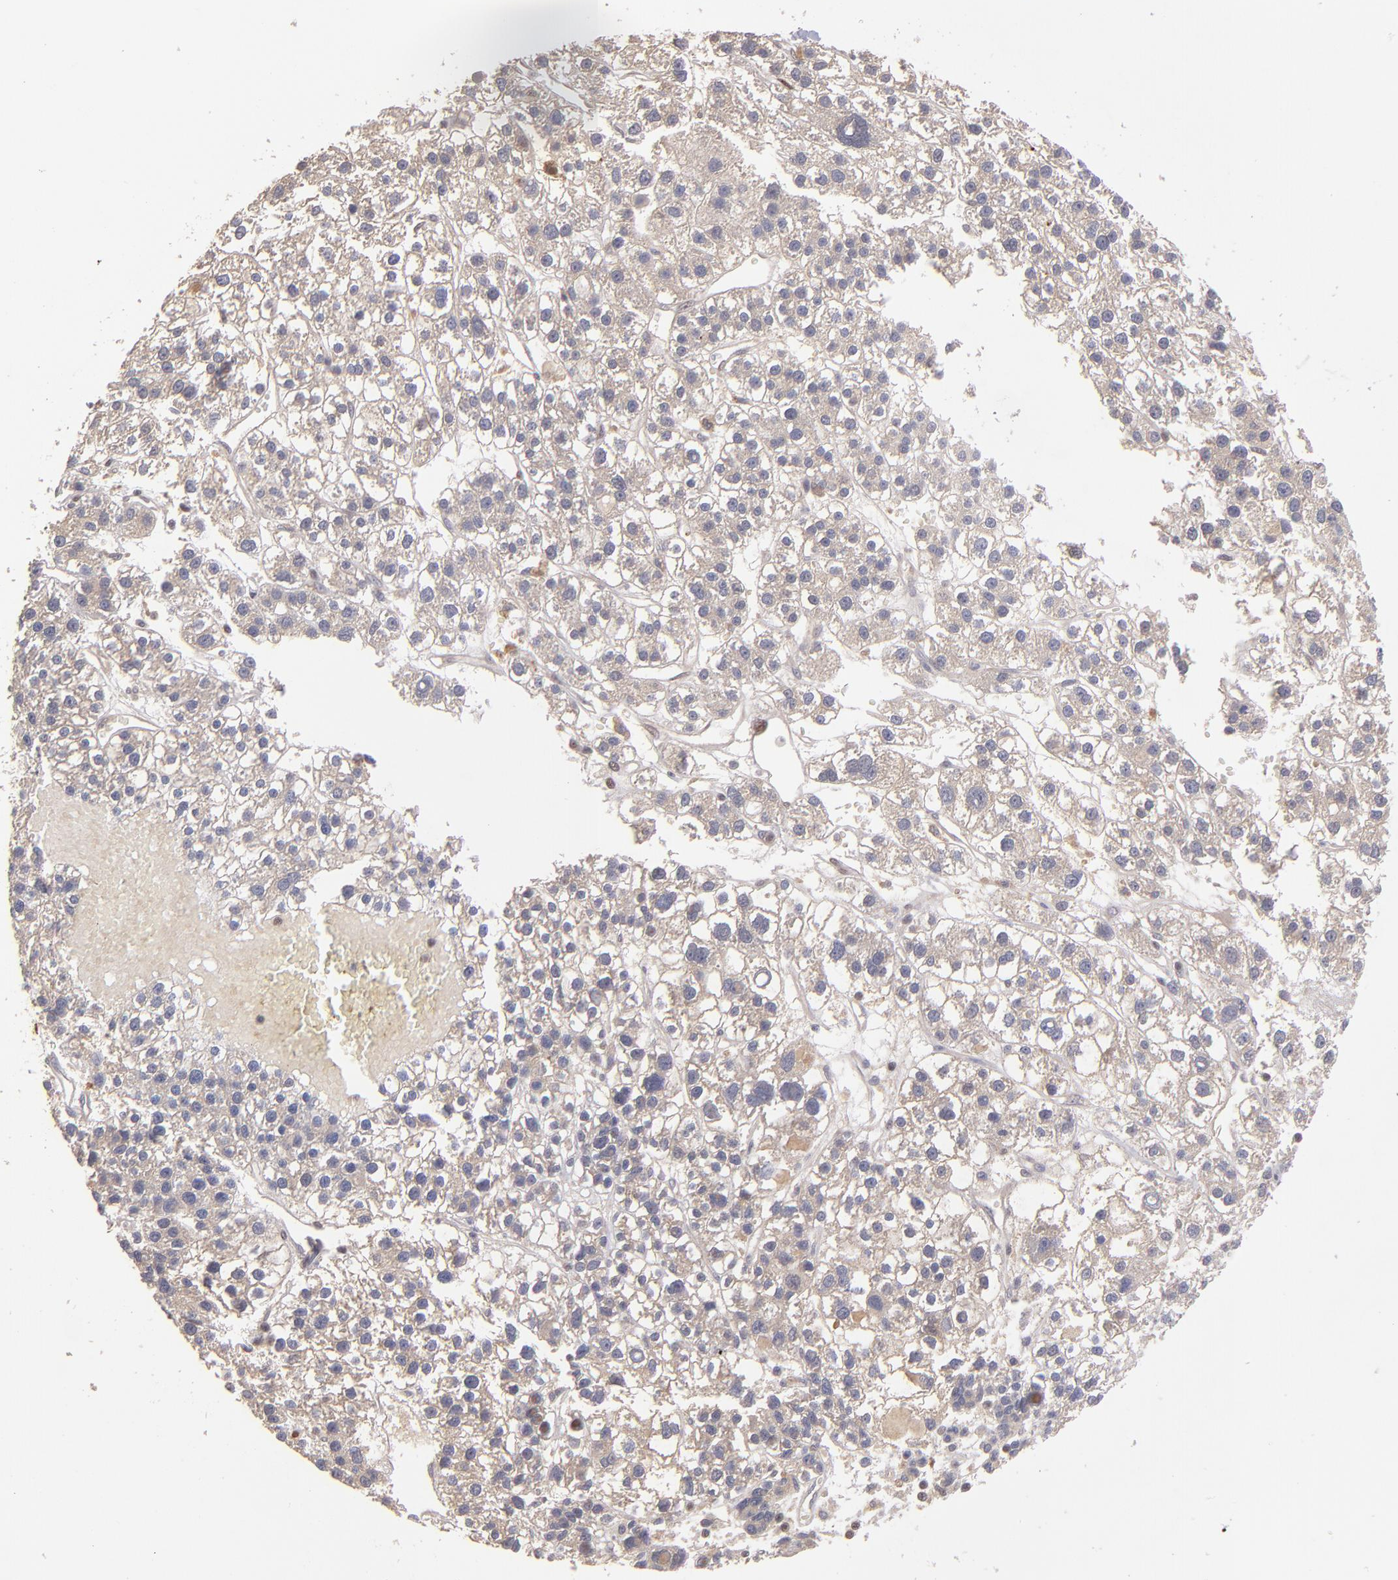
{"staining": {"intensity": "weak", "quantity": ">75%", "location": "nuclear"}, "tissue": "liver cancer", "cell_type": "Tumor cells", "image_type": "cancer", "snomed": [{"axis": "morphology", "description": "Carcinoma, Hepatocellular, NOS"}, {"axis": "topography", "description": "Liver"}], "caption": "This photomicrograph shows immunohistochemistry (IHC) staining of hepatocellular carcinoma (liver), with low weak nuclear positivity in about >75% of tumor cells.", "gene": "ABHD12B", "patient": {"sex": "female", "age": 85}}